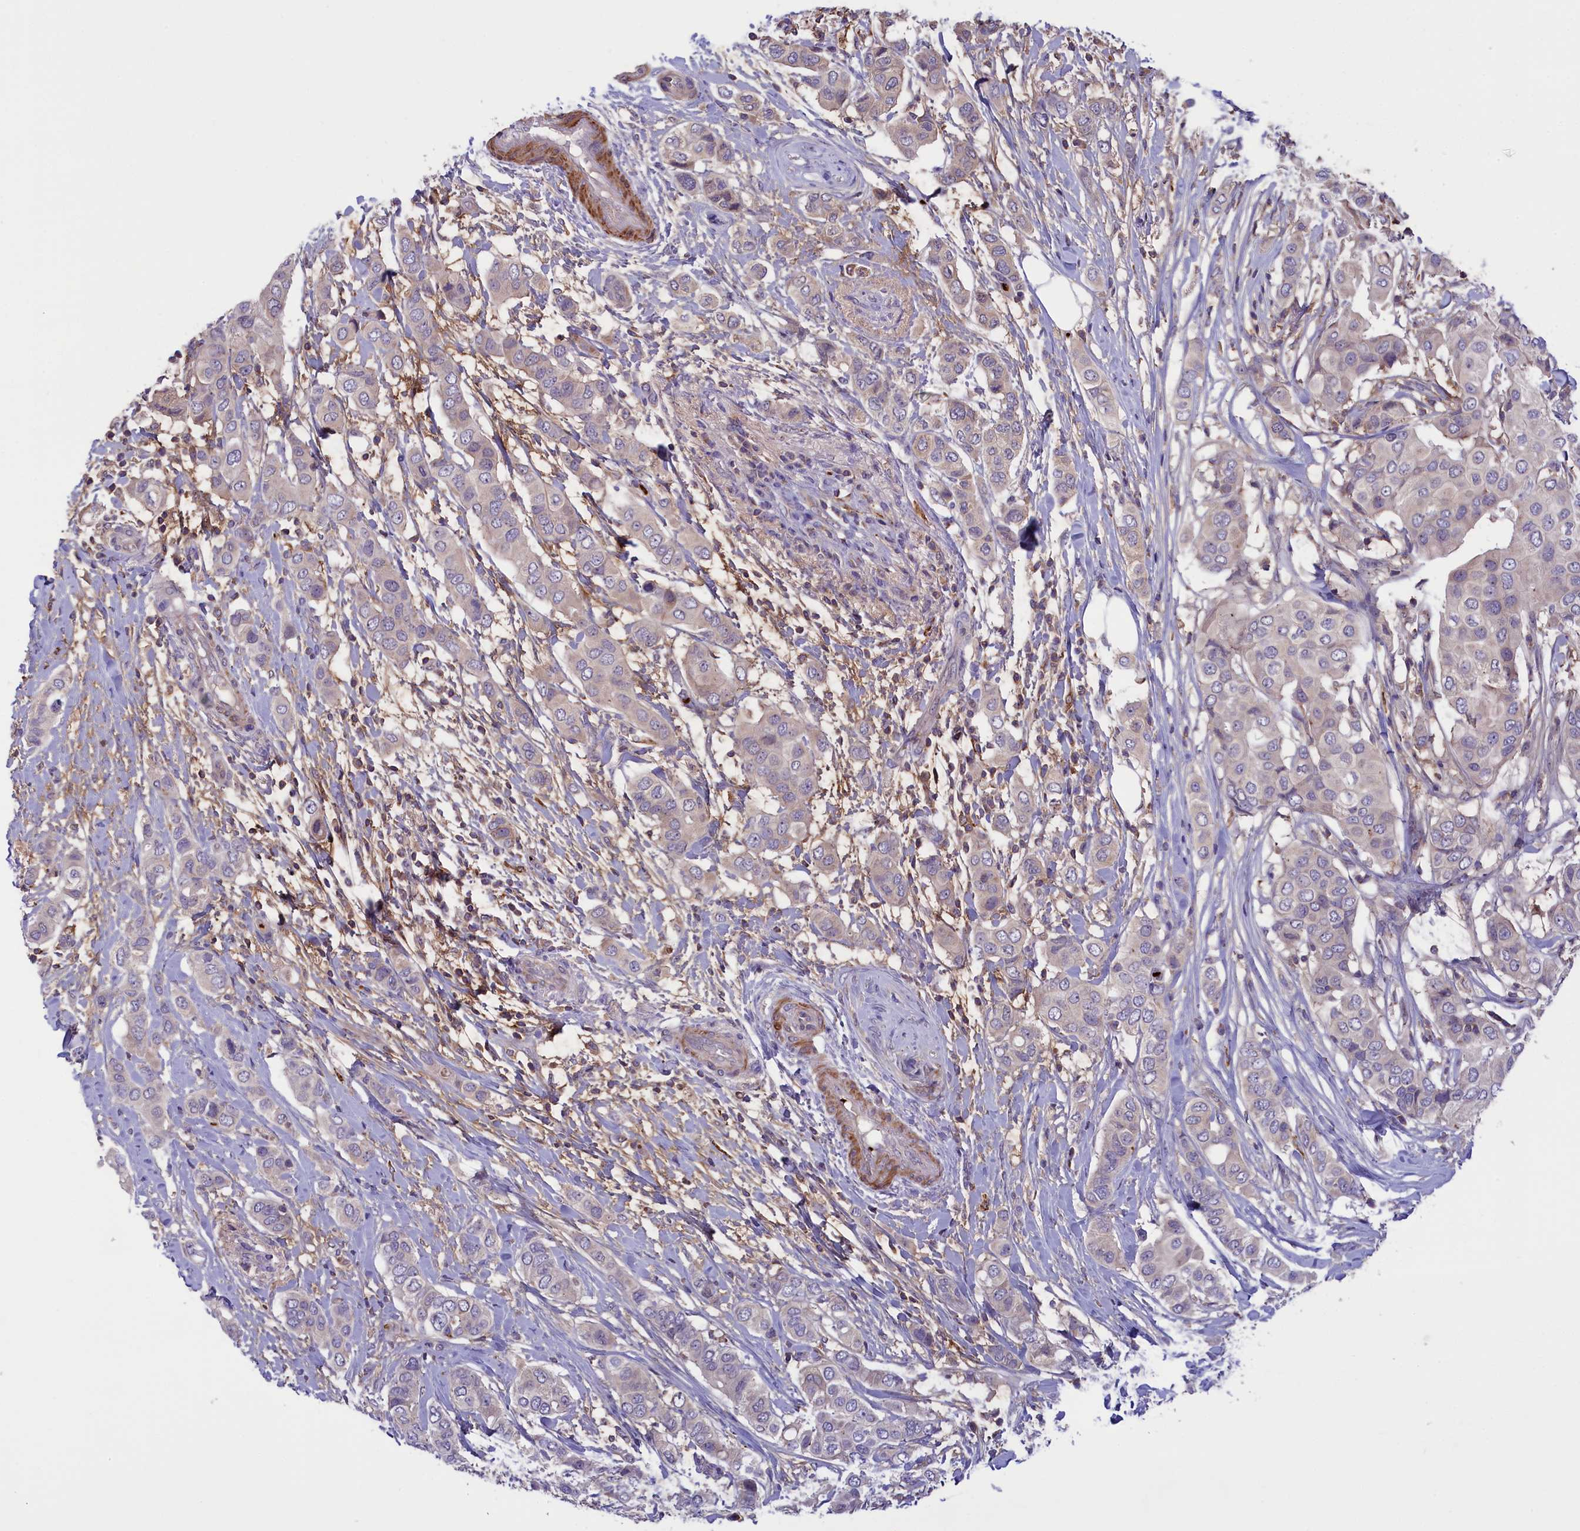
{"staining": {"intensity": "negative", "quantity": "none", "location": "none"}, "tissue": "breast cancer", "cell_type": "Tumor cells", "image_type": "cancer", "snomed": [{"axis": "morphology", "description": "Lobular carcinoma"}, {"axis": "topography", "description": "Breast"}], "caption": "Immunohistochemistry (IHC) image of neoplastic tissue: human lobular carcinoma (breast) stained with DAB (3,3'-diaminobenzidine) displays no significant protein staining in tumor cells. (DAB immunohistochemistry visualized using brightfield microscopy, high magnification).", "gene": "HEATR3", "patient": {"sex": "female", "age": 51}}